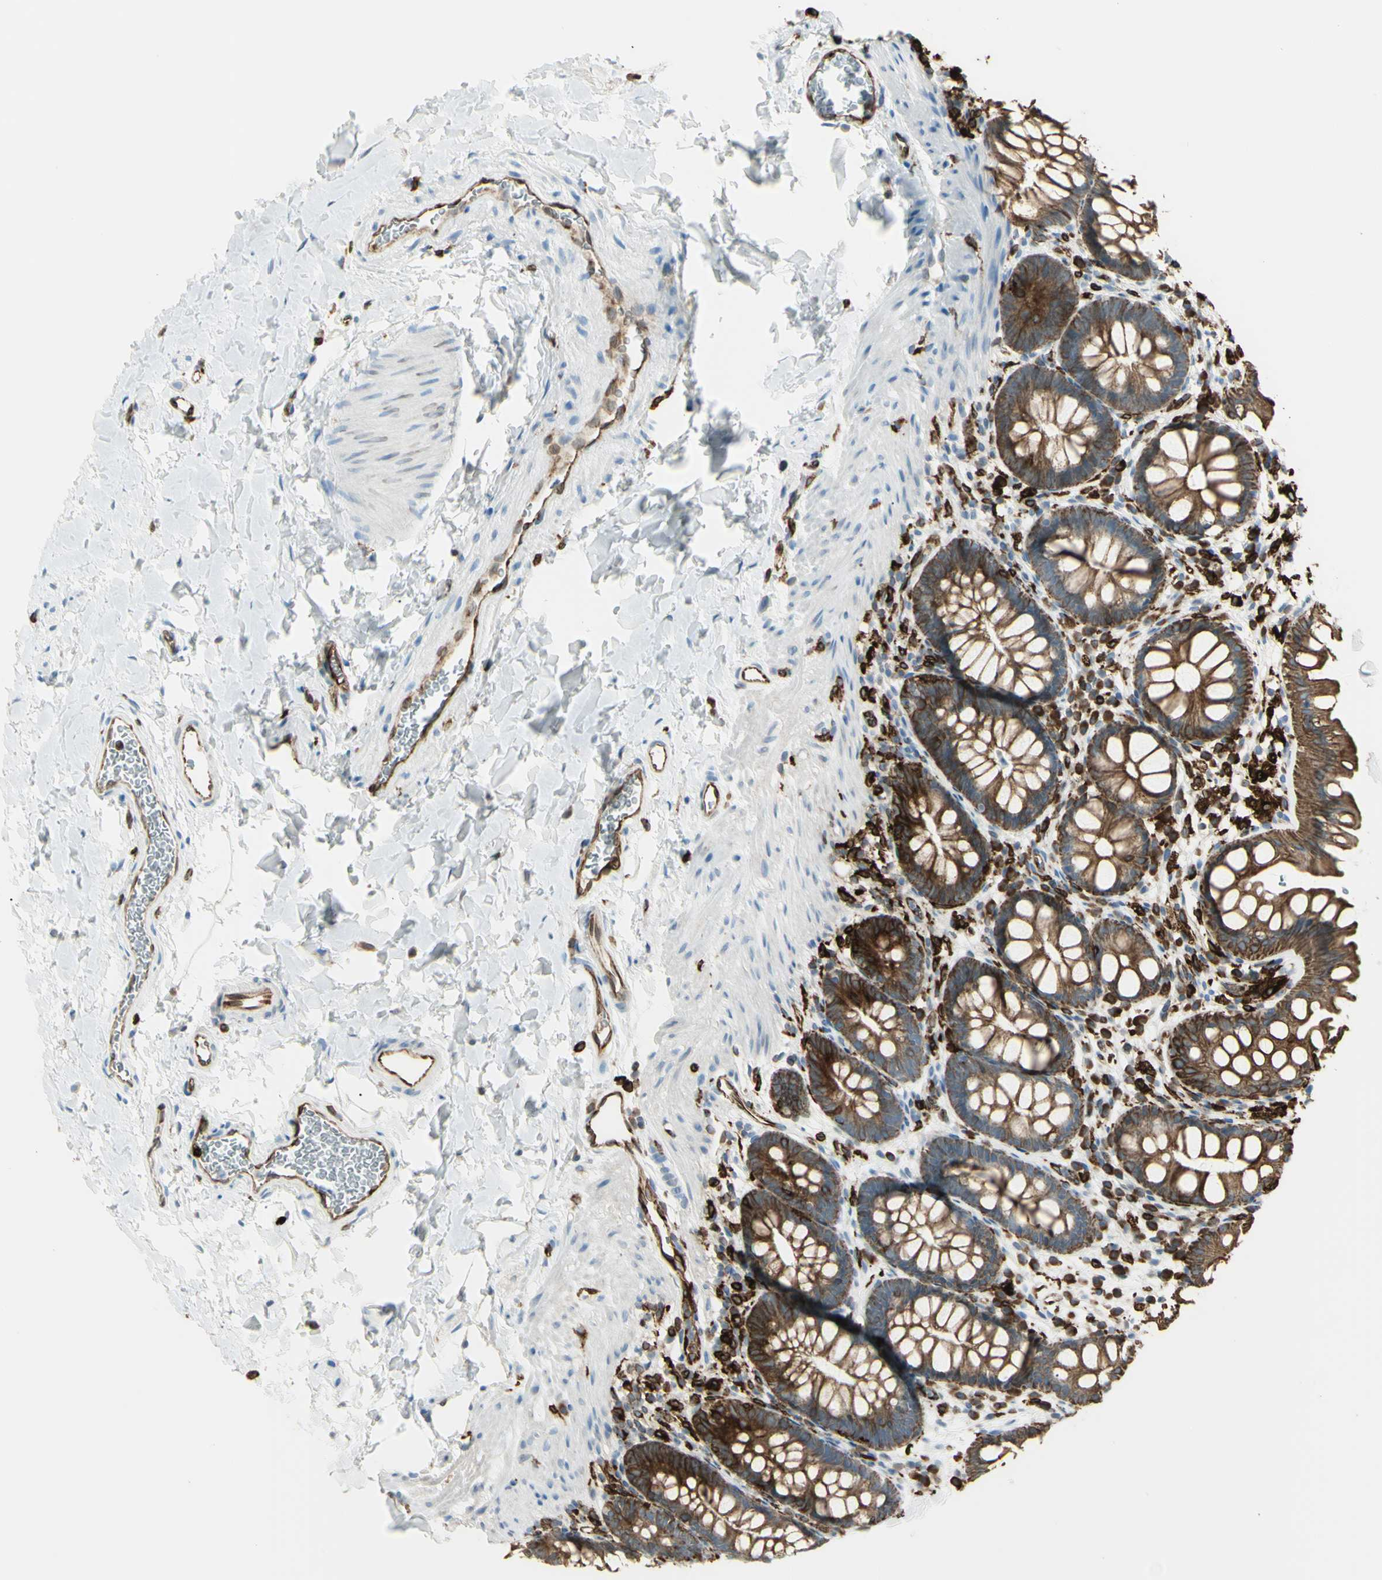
{"staining": {"intensity": "strong", "quantity": ">75%", "location": "cytoplasmic/membranous"}, "tissue": "rectum", "cell_type": "Glandular cells", "image_type": "normal", "snomed": [{"axis": "morphology", "description": "Normal tissue, NOS"}, {"axis": "topography", "description": "Rectum"}], "caption": "This image shows immunohistochemistry staining of benign rectum, with high strong cytoplasmic/membranous staining in approximately >75% of glandular cells.", "gene": "CD74", "patient": {"sex": "female", "age": 24}}